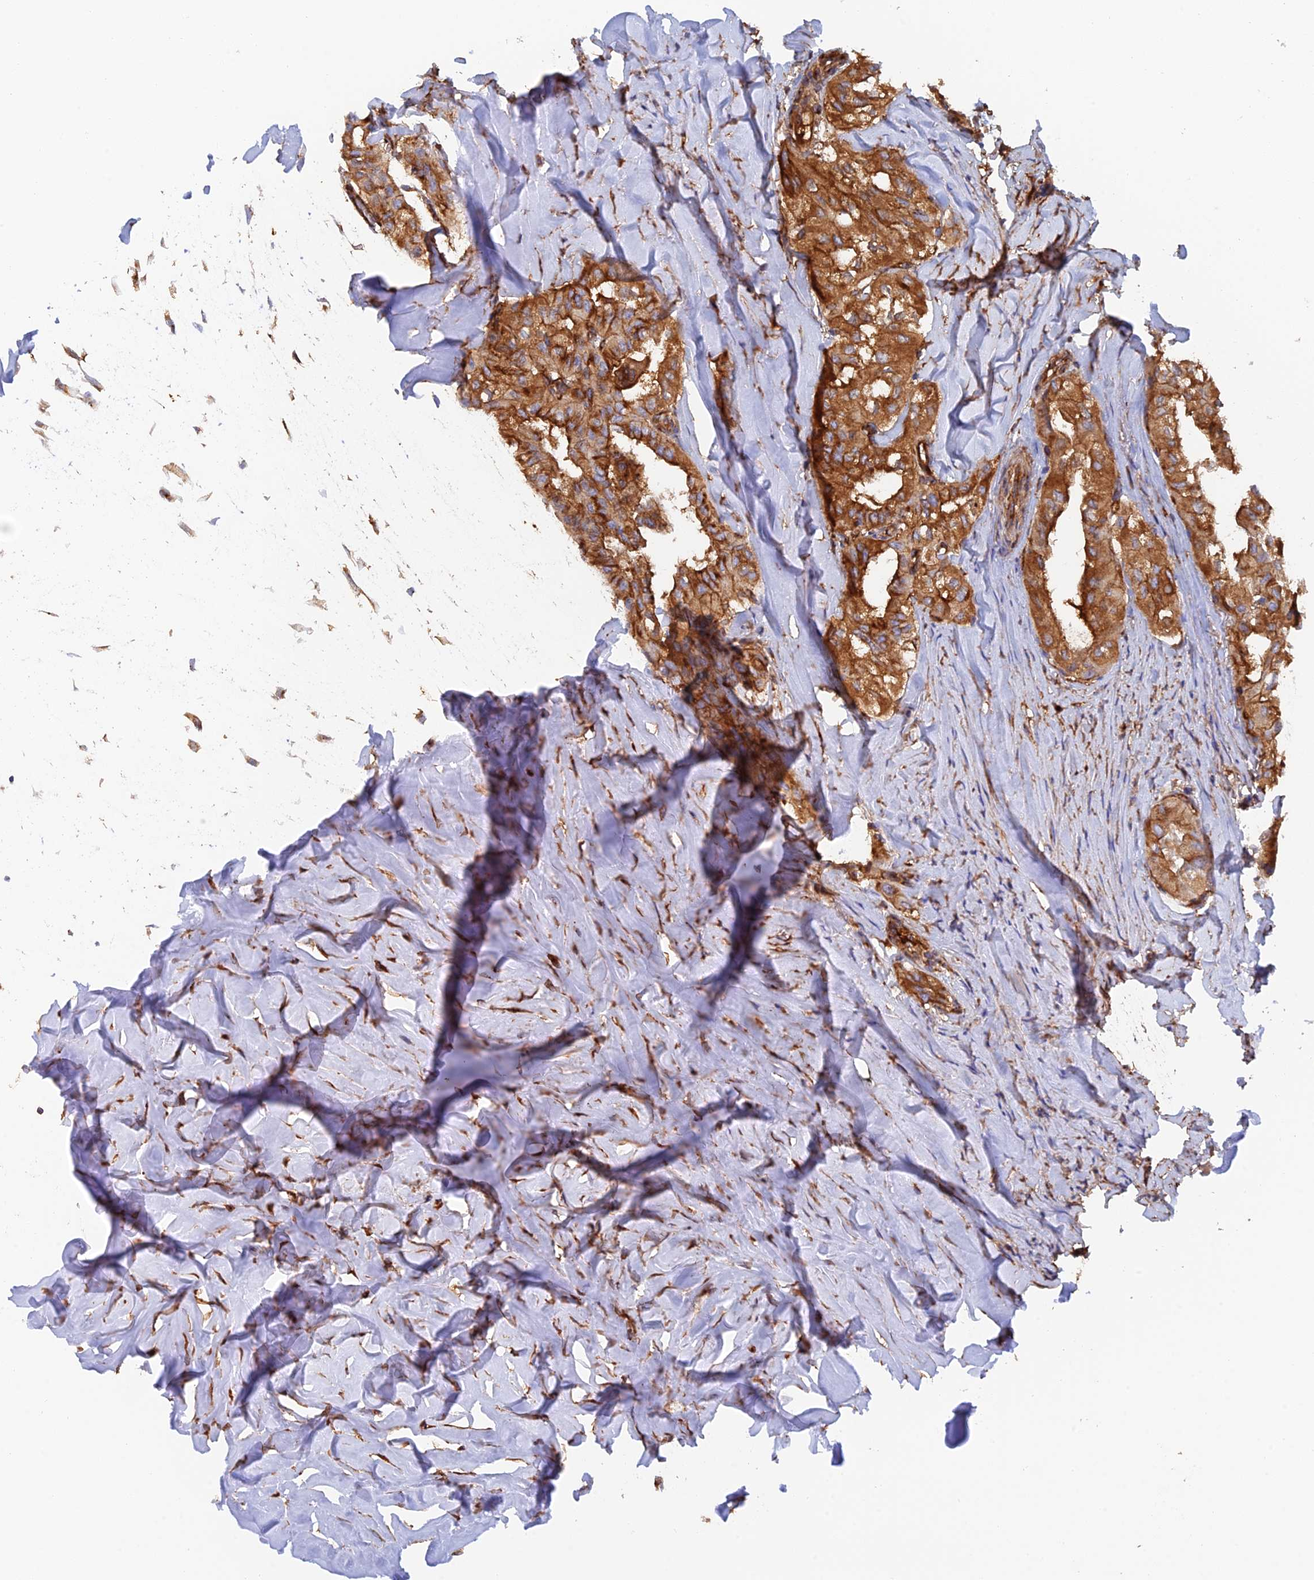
{"staining": {"intensity": "strong", "quantity": ">75%", "location": "cytoplasmic/membranous"}, "tissue": "thyroid cancer", "cell_type": "Tumor cells", "image_type": "cancer", "snomed": [{"axis": "morphology", "description": "Papillary adenocarcinoma, NOS"}, {"axis": "topography", "description": "Thyroid gland"}], "caption": "Thyroid cancer stained for a protein demonstrates strong cytoplasmic/membranous positivity in tumor cells.", "gene": "DCTN2", "patient": {"sex": "female", "age": 59}}